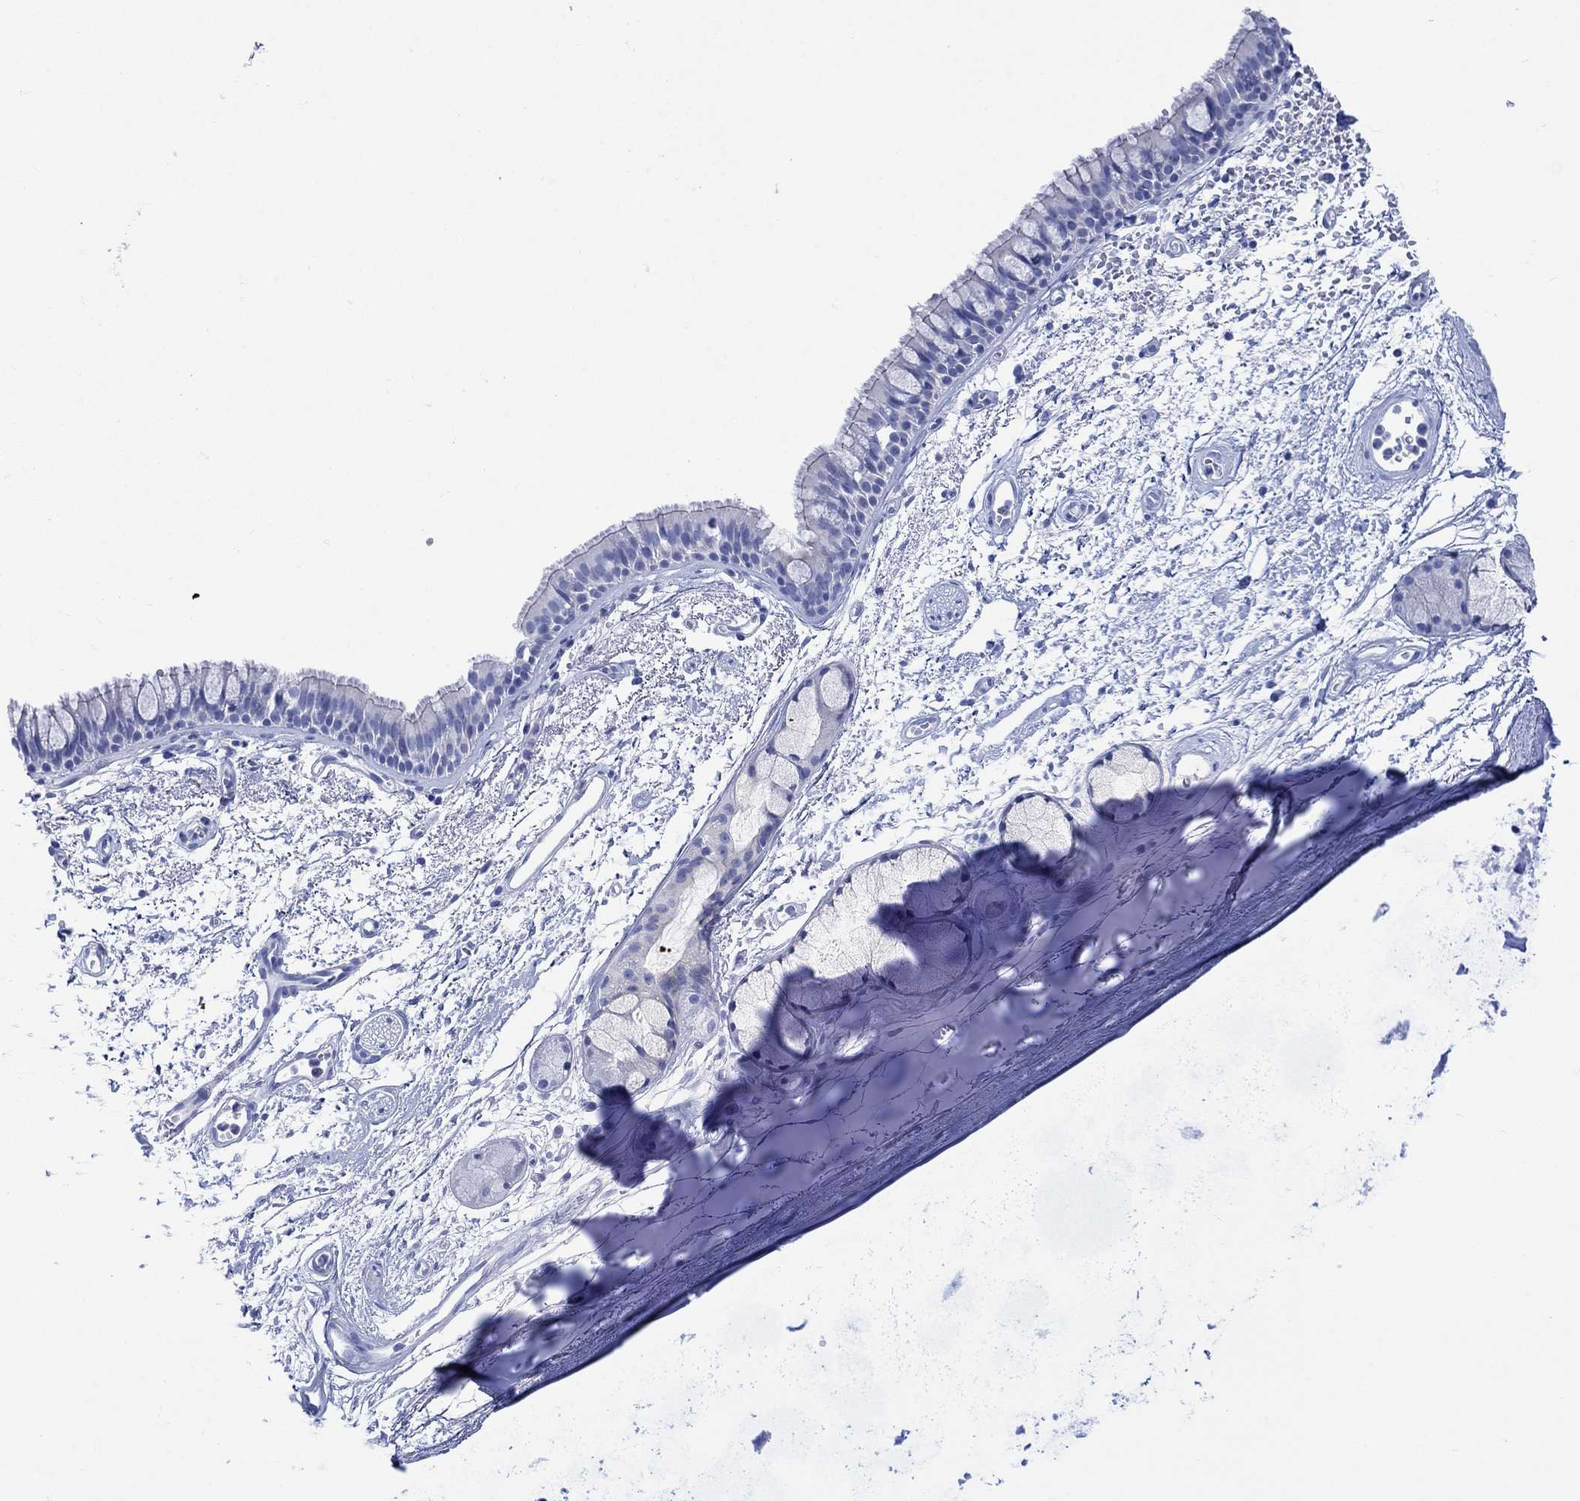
{"staining": {"intensity": "negative", "quantity": "none", "location": "none"}, "tissue": "bronchus", "cell_type": "Respiratory epithelial cells", "image_type": "normal", "snomed": [{"axis": "morphology", "description": "Normal tissue, NOS"}, {"axis": "topography", "description": "Cartilage tissue"}, {"axis": "topography", "description": "Bronchus"}], "caption": "Respiratory epithelial cells show no significant protein positivity in normal bronchus. The staining is performed using DAB (3,3'-diaminobenzidine) brown chromogen with nuclei counter-stained in using hematoxylin.", "gene": "MYL1", "patient": {"sex": "male", "age": 66}}